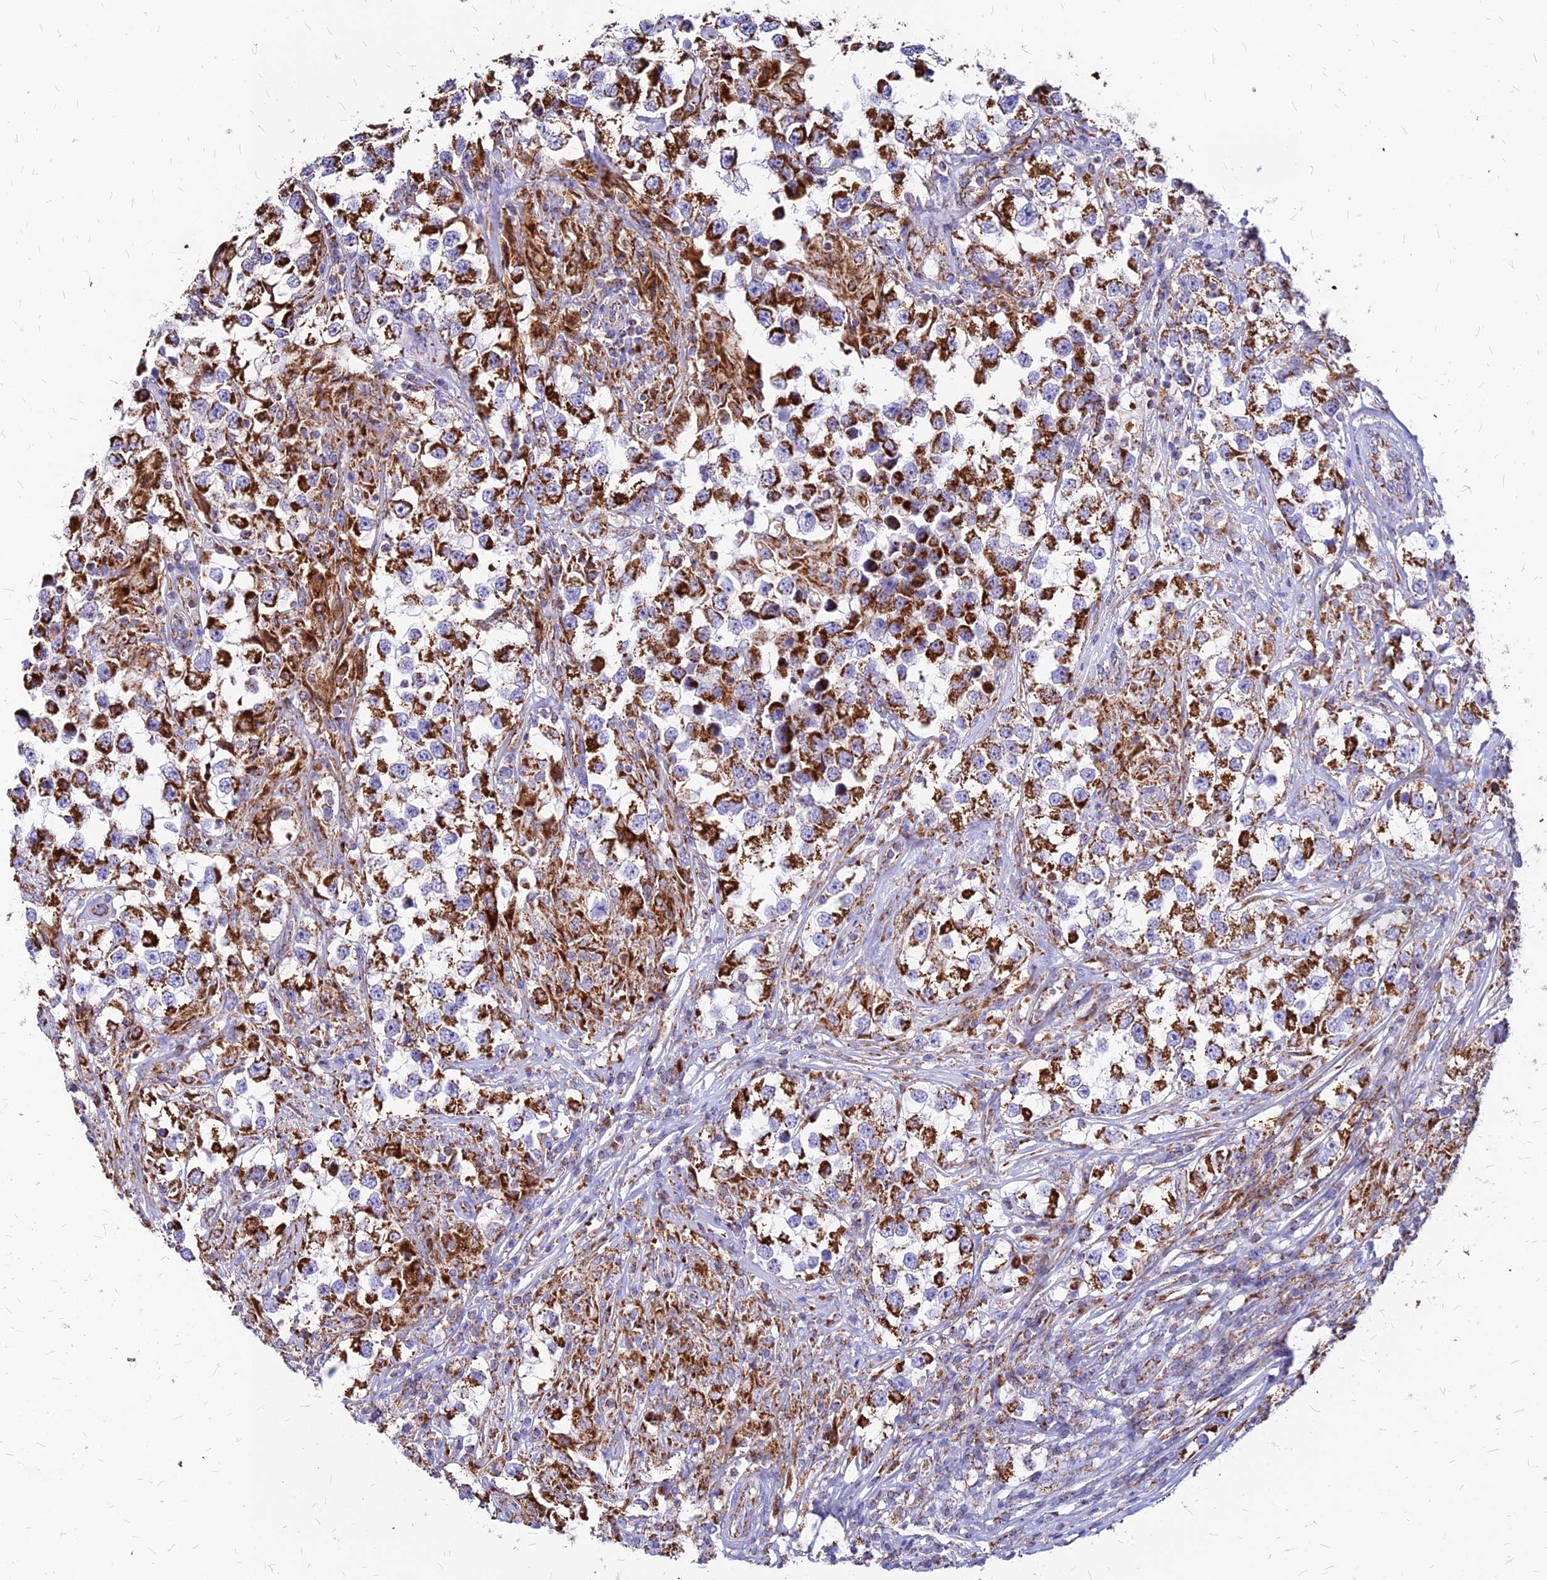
{"staining": {"intensity": "strong", "quantity": ">75%", "location": "cytoplasmic/membranous"}, "tissue": "testis cancer", "cell_type": "Tumor cells", "image_type": "cancer", "snomed": [{"axis": "morphology", "description": "Seminoma, NOS"}, {"axis": "topography", "description": "Testis"}], "caption": "Immunohistochemical staining of testis cancer (seminoma) exhibits strong cytoplasmic/membranous protein positivity in approximately >75% of tumor cells. (brown staining indicates protein expression, while blue staining denotes nuclei).", "gene": "DLD", "patient": {"sex": "male", "age": 46}}